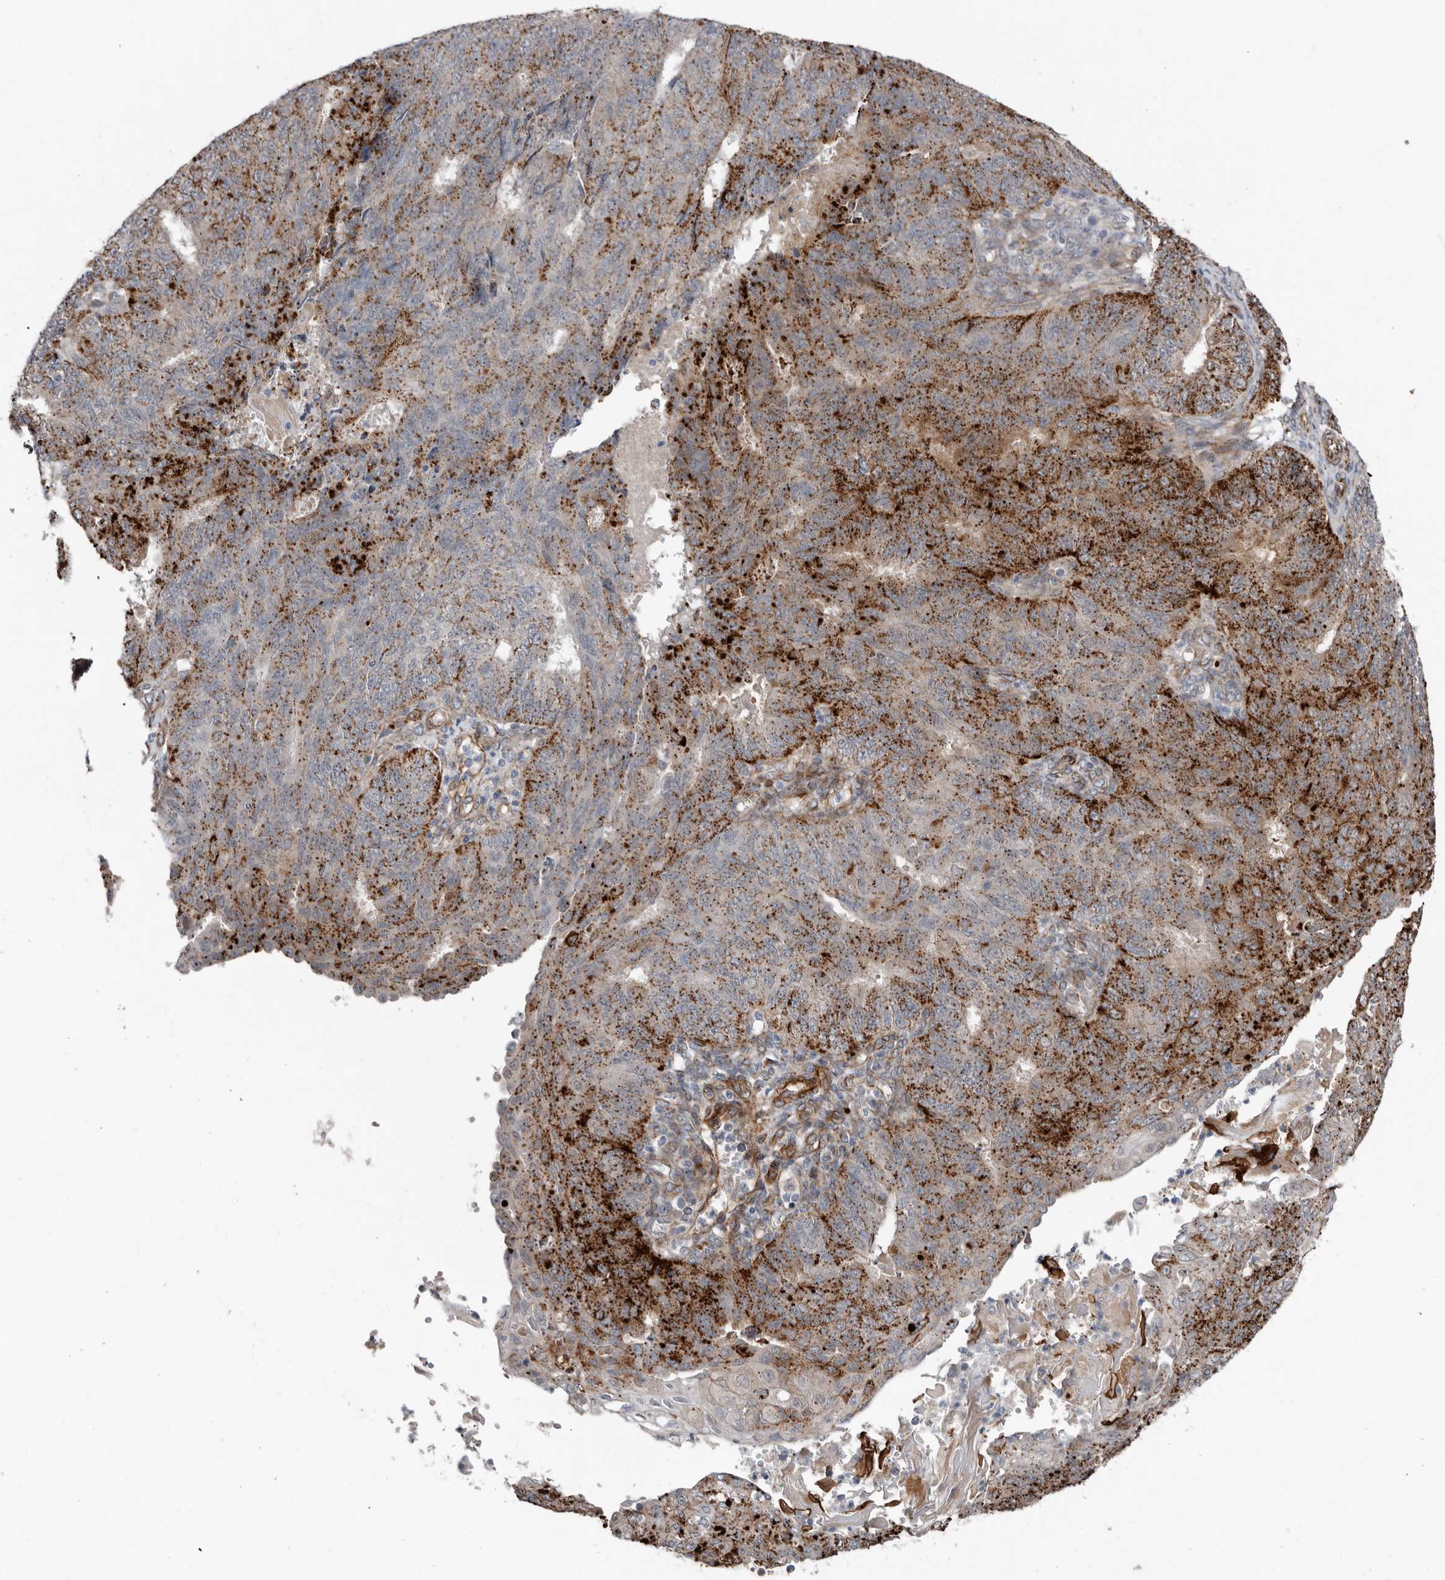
{"staining": {"intensity": "strong", "quantity": "25%-75%", "location": "cytoplasmic/membranous"}, "tissue": "endometrial cancer", "cell_type": "Tumor cells", "image_type": "cancer", "snomed": [{"axis": "morphology", "description": "Adenocarcinoma, NOS"}, {"axis": "topography", "description": "Endometrium"}], "caption": "A high amount of strong cytoplasmic/membranous expression is identified in approximately 25%-75% of tumor cells in endometrial cancer tissue.", "gene": "RANBP17", "patient": {"sex": "female", "age": 32}}